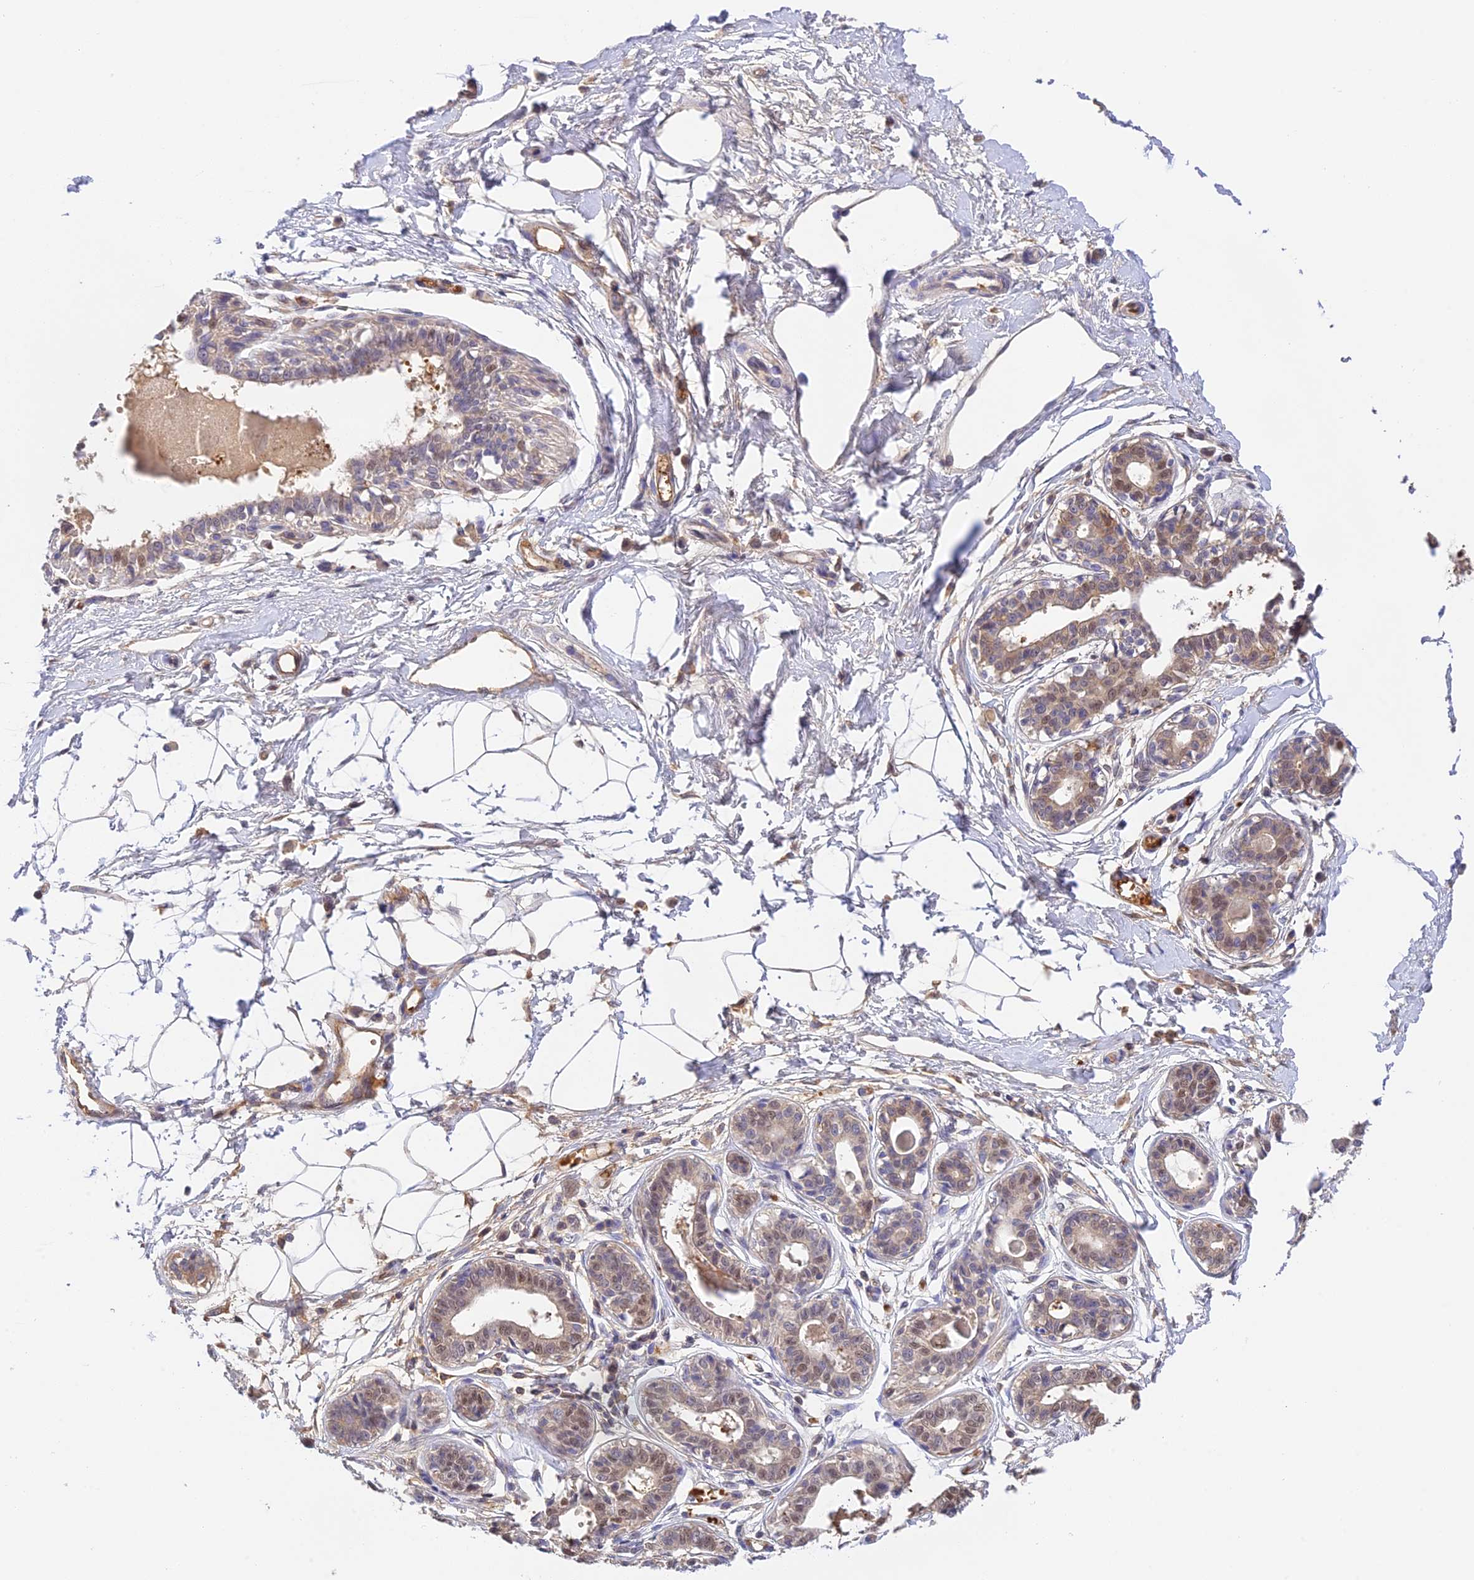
{"staining": {"intensity": "weak", "quantity": "<25%", "location": "cytoplasmic/membranous"}, "tissue": "breast", "cell_type": "Adipocytes", "image_type": "normal", "snomed": [{"axis": "morphology", "description": "Normal tissue, NOS"}, {"axis": "topography", "description": "Breast"}], "caption": "Protein analysis of normal breast reveals no significant positivity in adipocytes.", "gene": "HDHD2", "patient": {"sex": "female", "age": 45}}